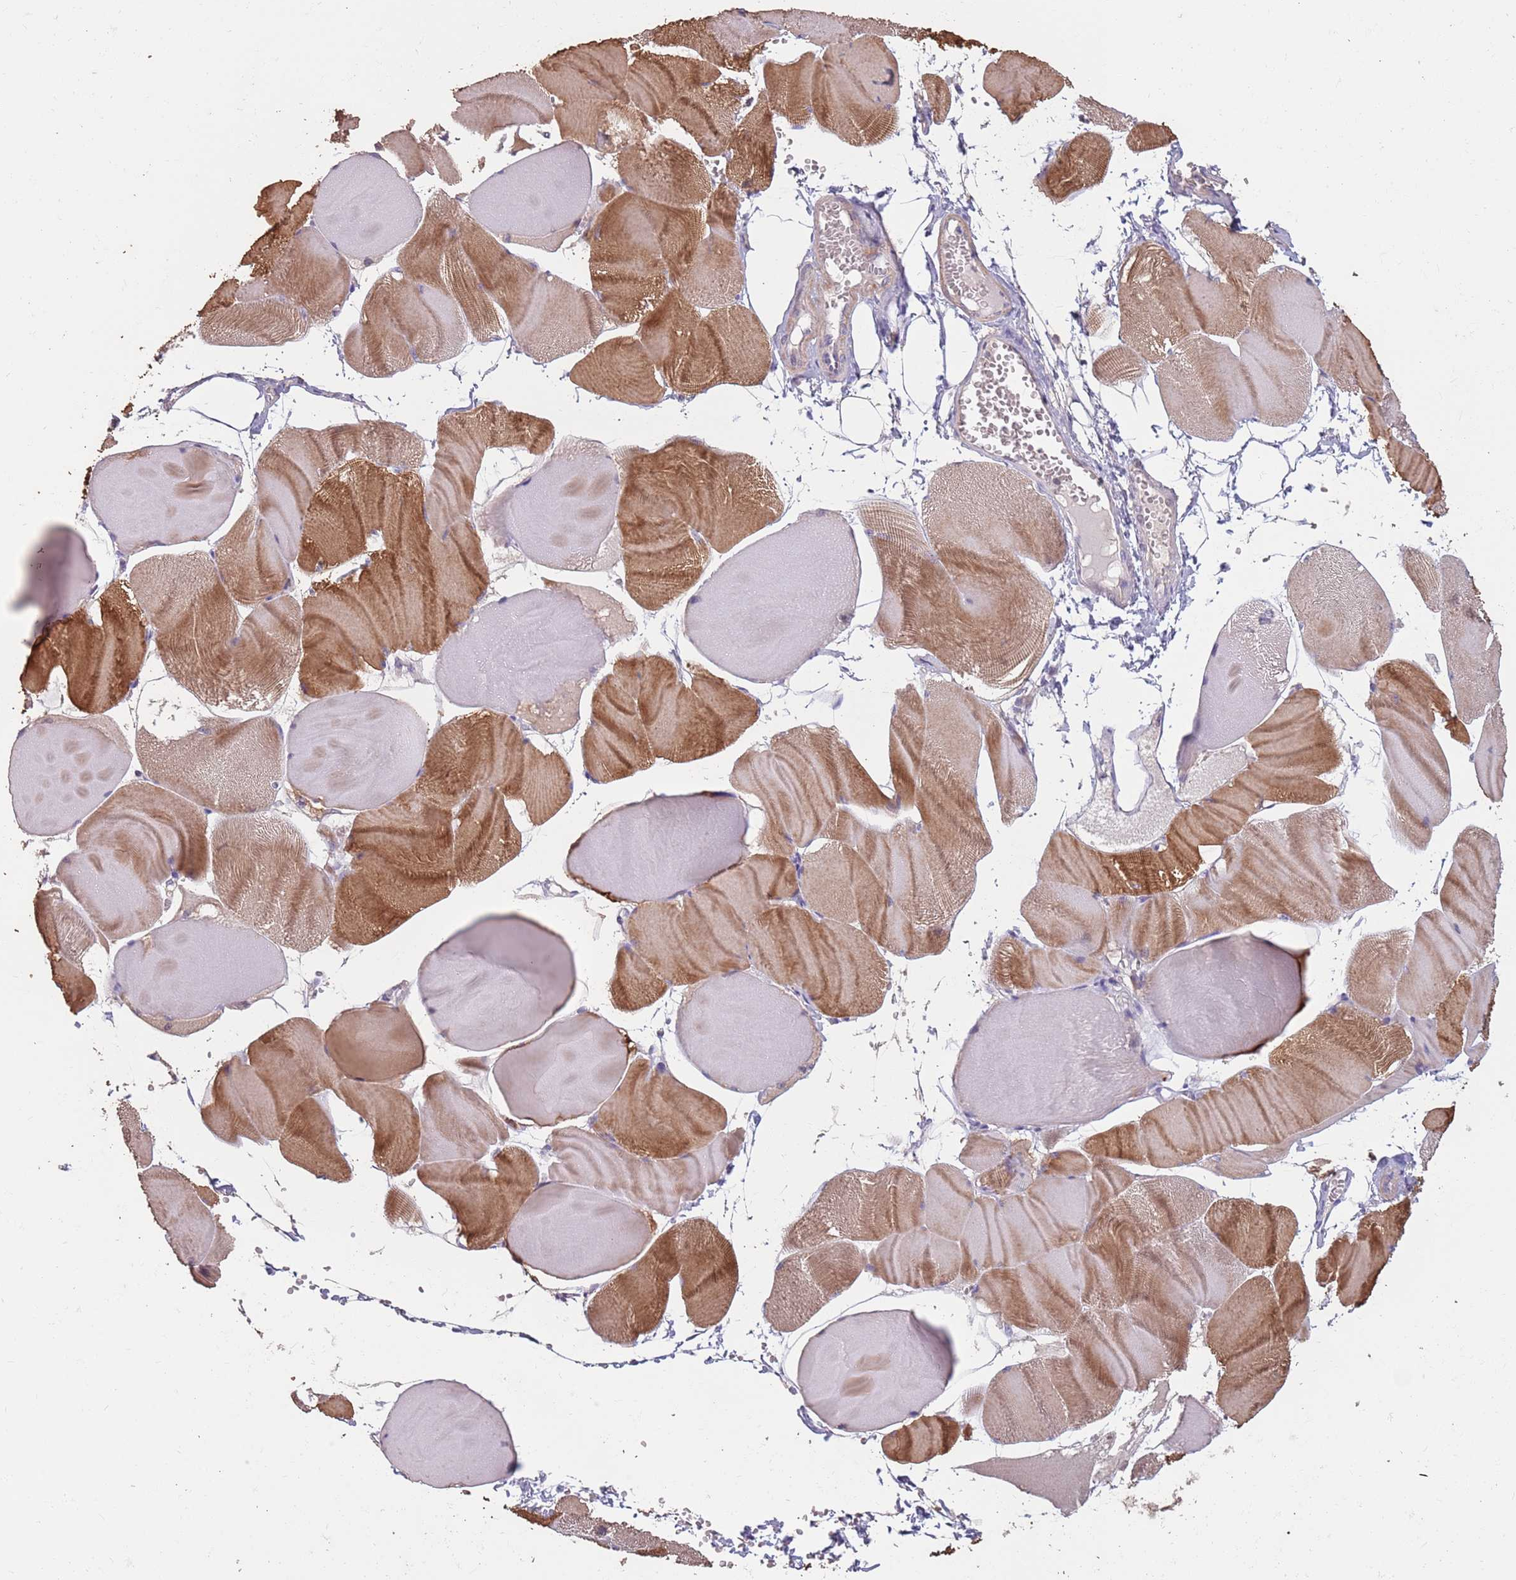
{"staining": {"intensity": "moderate", "quantity": "25%-75%", "location": "cytoplasmic/membranous"}, "tissue": "skeletal muscle", "cell_type": "Myocytes", "image_type": "normal", "snomed": [{"axis": "morphology", "description": "Normal tissue, NOS"}, {"axis": "morphology", "description": "Basal cell carcinoma"}, {"axis": "topography", "description": "Skeletal muscle"}], "caption": "IHC (DAB) staining of normal skeletal muscle shows moderate cytoplasmic/membranous protein positivity in approximately 25%-75% of myocytes.", "gene": "MBD3L1", "patient": {"sex": "female", "age": 64}}